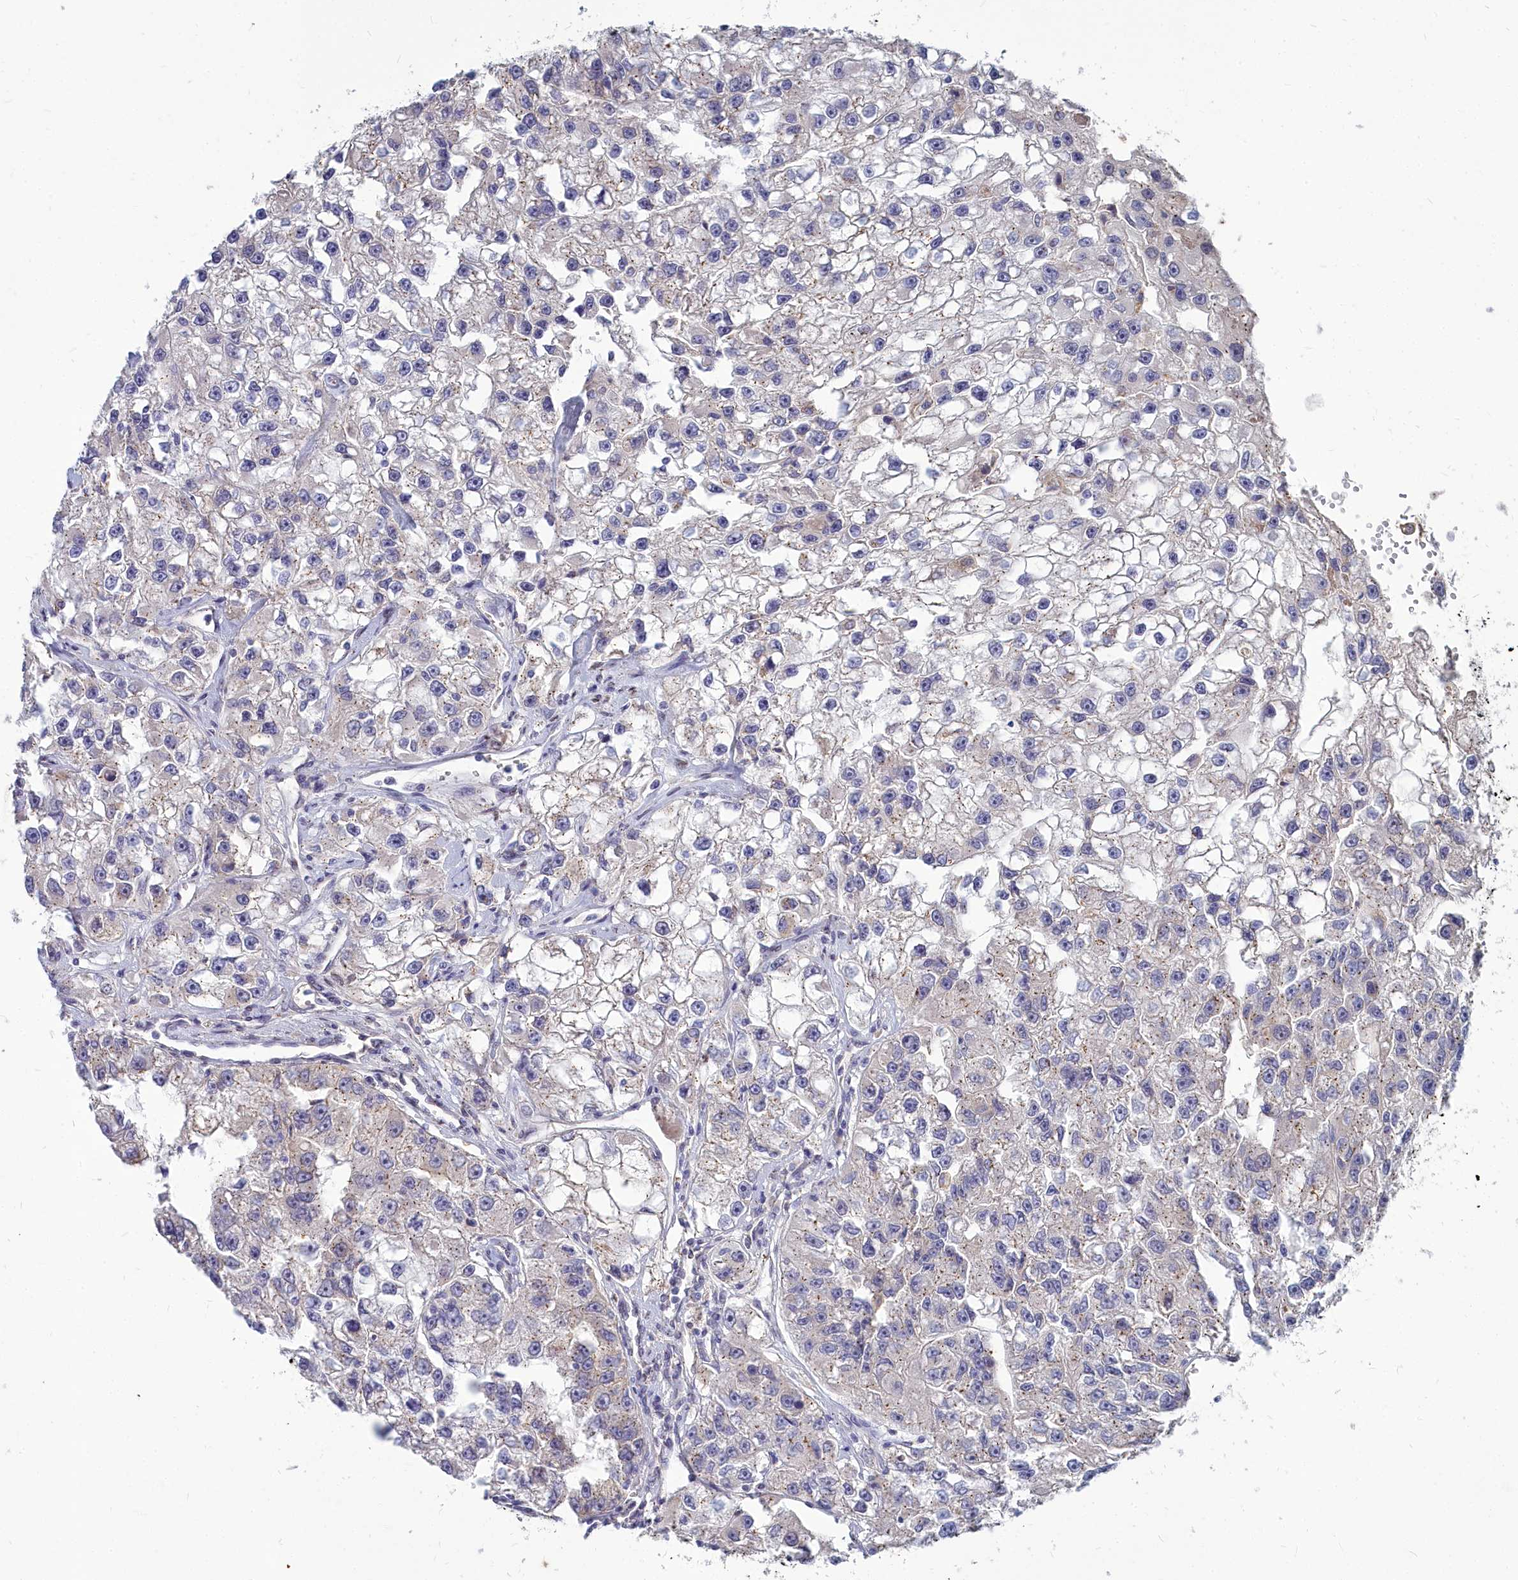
{"staining": {"intensity": "weak", "quantity": "25%-75%", "location": "cytoplasmic/membranous"}, "tissue": "renal cancer", "cell_type": "Tumor cells", "image_type": "cancer", "snomed": [{"axis": "morphology", "description": "Adenocarcinoma, NOS"}, {"axis": "topography", "description": "Kidney"}], "caption": "A high-resolution image shows immunohistochemistry (IHC) staining of renal cancer (adenocarcinoma), which displays weak cytoplasmic/membranous expression in about 25%-75% of tumor cells.", "gene": "NOXA1", "patient": {"sex": "male", "age": 63}}